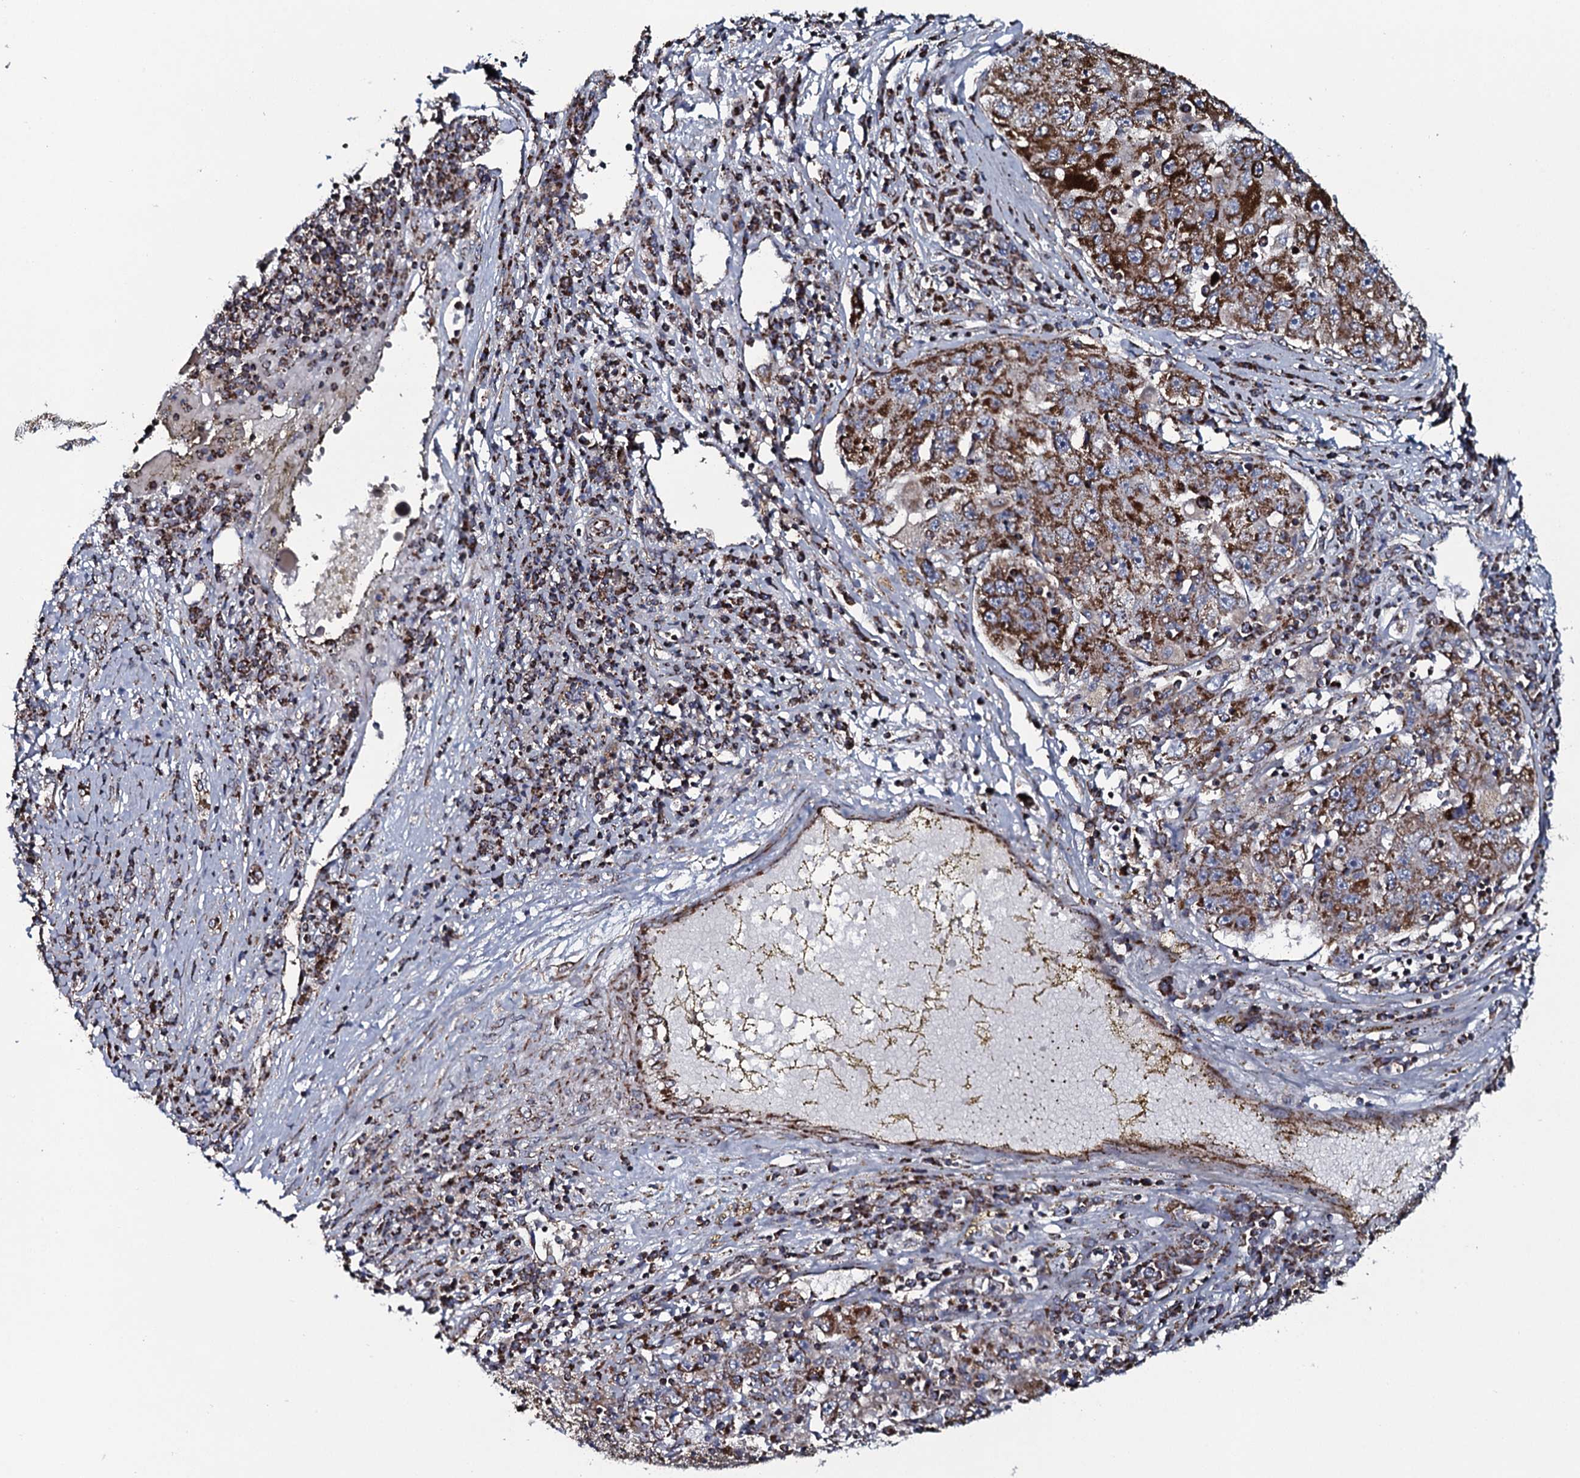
{"staining": {"intensity": "strong", "quantity": ">75%", "location": "cytoplasmic/membranous"}, "tissue": "liver cancer", "cell_type": "Tumor cells", "image_type": "cancer", "snomed": [{"axis": "morphology", "description": "Carcinoma, Hepatocellular, NOS"}, {"axis": "topography", "description": "Liver"}], "caption": "A high-resolution image shows immunohistochemistry staining of liver cancer, which shows strong cytoplasmic/membranous positivity in approximately >75% of tumor cells.", "gene": "EVC2", "patient": {"sex": "male", "age": 49}}